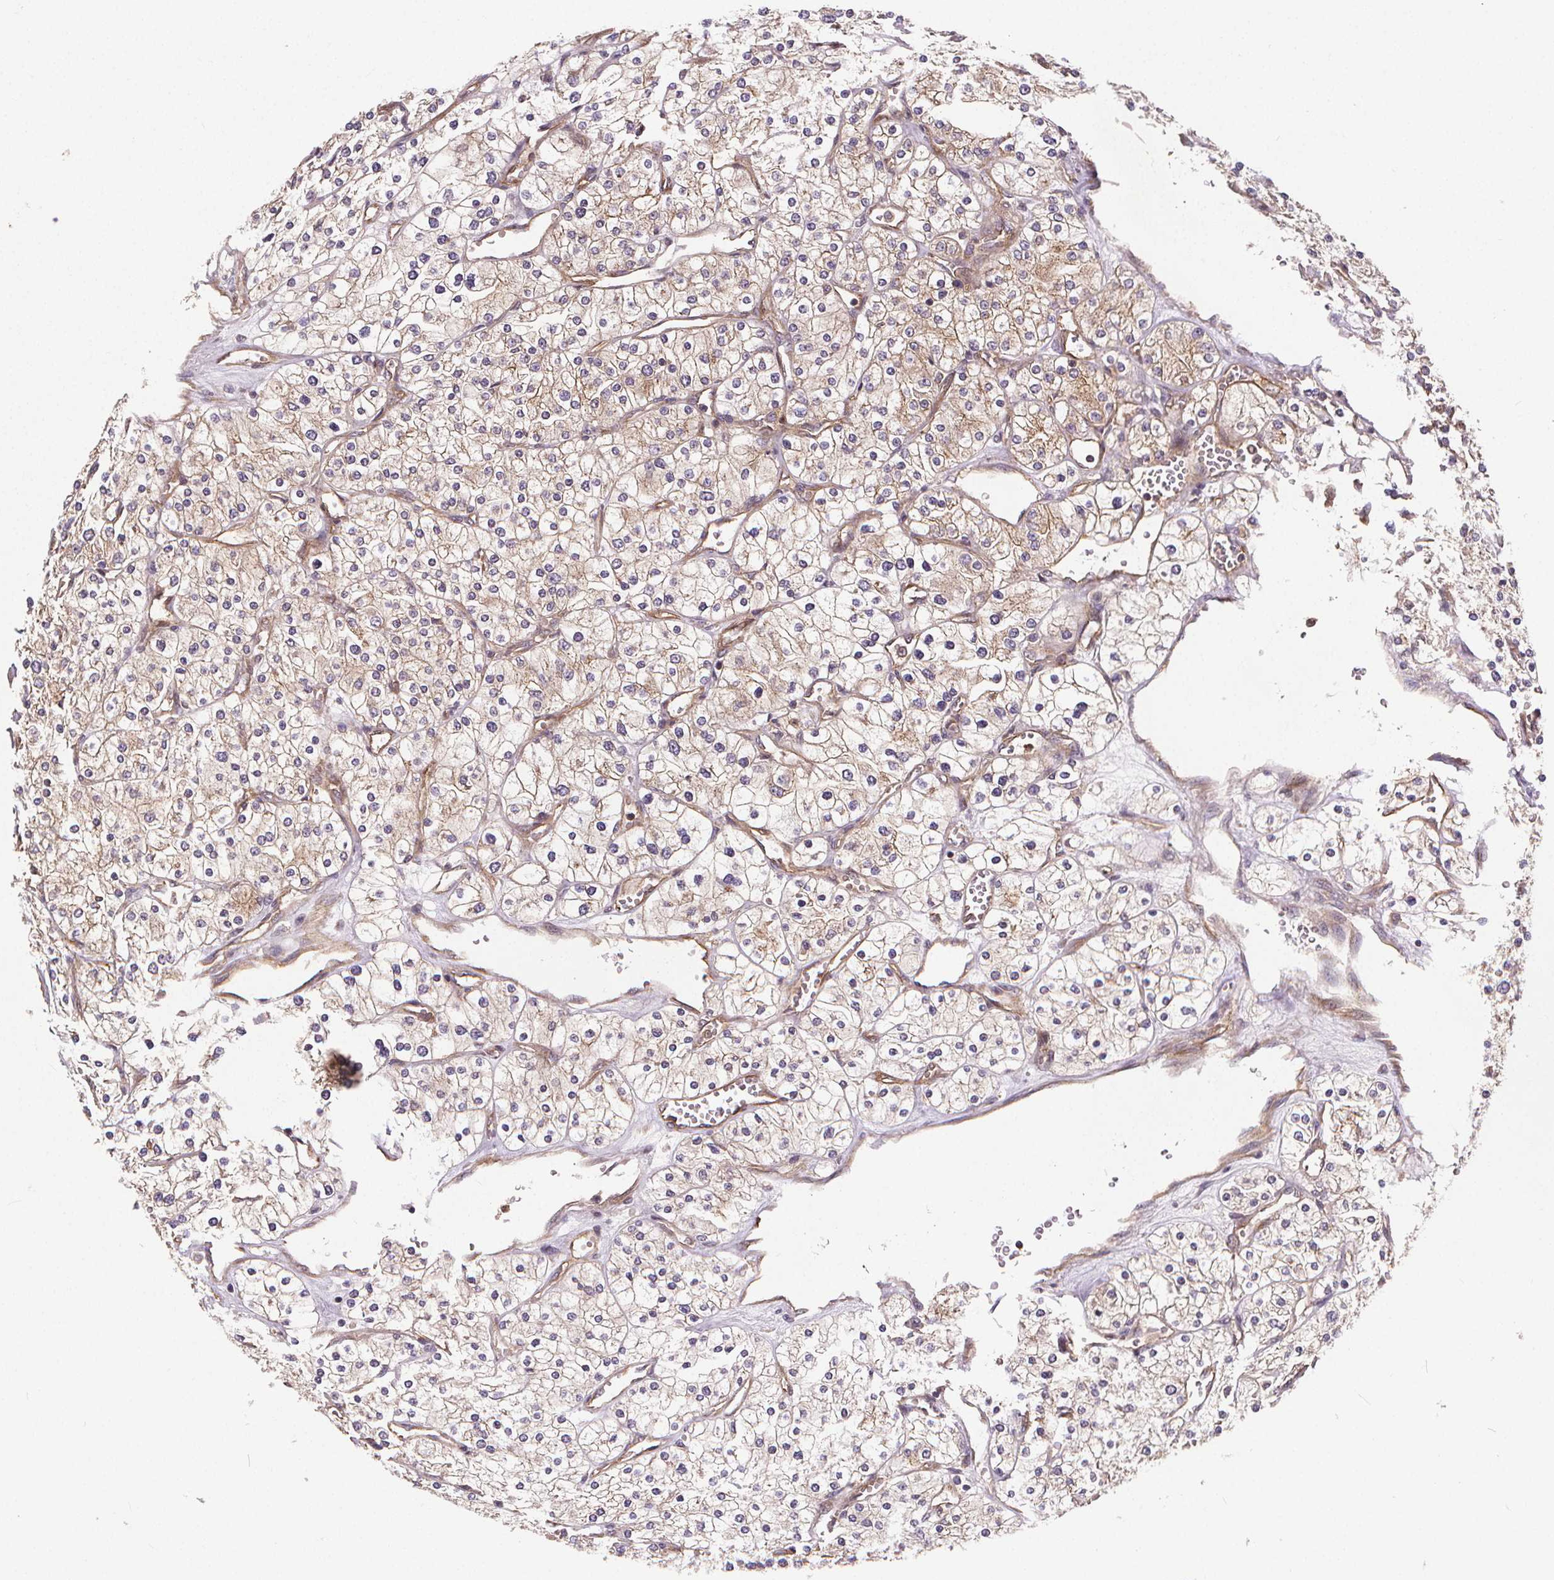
{"staining": {"intensity": "moderate", "quantity": ">75%", "location": "cytoplasmic/membranous"}, "tissue": "renal cancer", "cell_type": "Tumor cells", "image_type": "cancer", "snomed": [{"axis": "morphology", "description": "Adenocarcinoma, NOS"}, {"axis": "topography", "description": "Kidney"}], "caption": "Tumor cells demonstrate moderate cytoplasmic/membranous positivity in about >75% of cells in renal adenocarcinoma.", "gene": "CLINT1", "patient": {"sex": "male", "age": 80}}